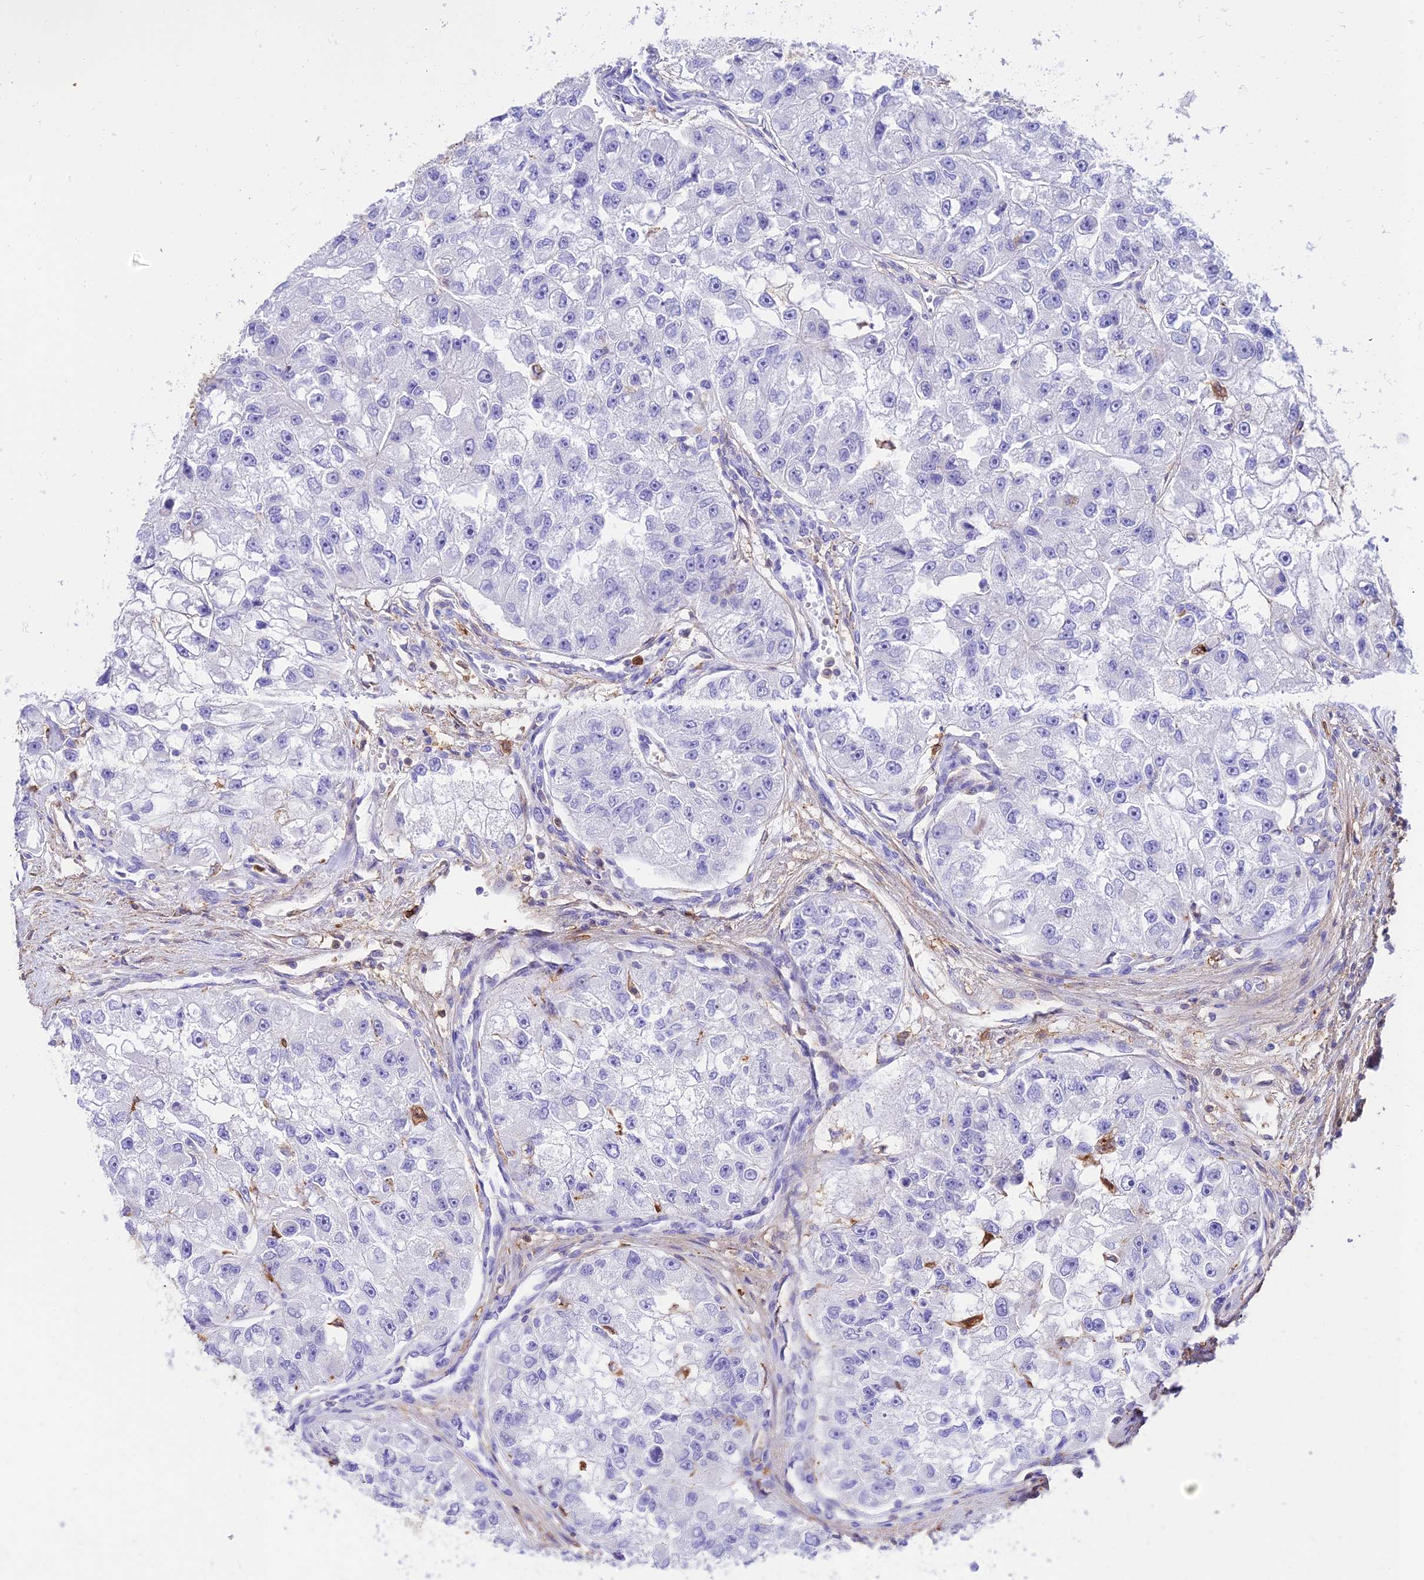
{"staining": {"intensity": "negative", "quantity": "none", "location": "none"}, "tissue": "renal cancer", "cell_type": "Tumor cells", "image_type": "cancer", "snomed": [{"axis": "morphology", "description": "Adenocarcinoma, NOS"}, {"axis": "topography", "description": "Kidney"}], "caption": "Tumor cells show no significant staining in renal cancer (adenocarcinoma).", "gene": "SREK1IP1", "patient": {"sex": "male", "age": 63}}